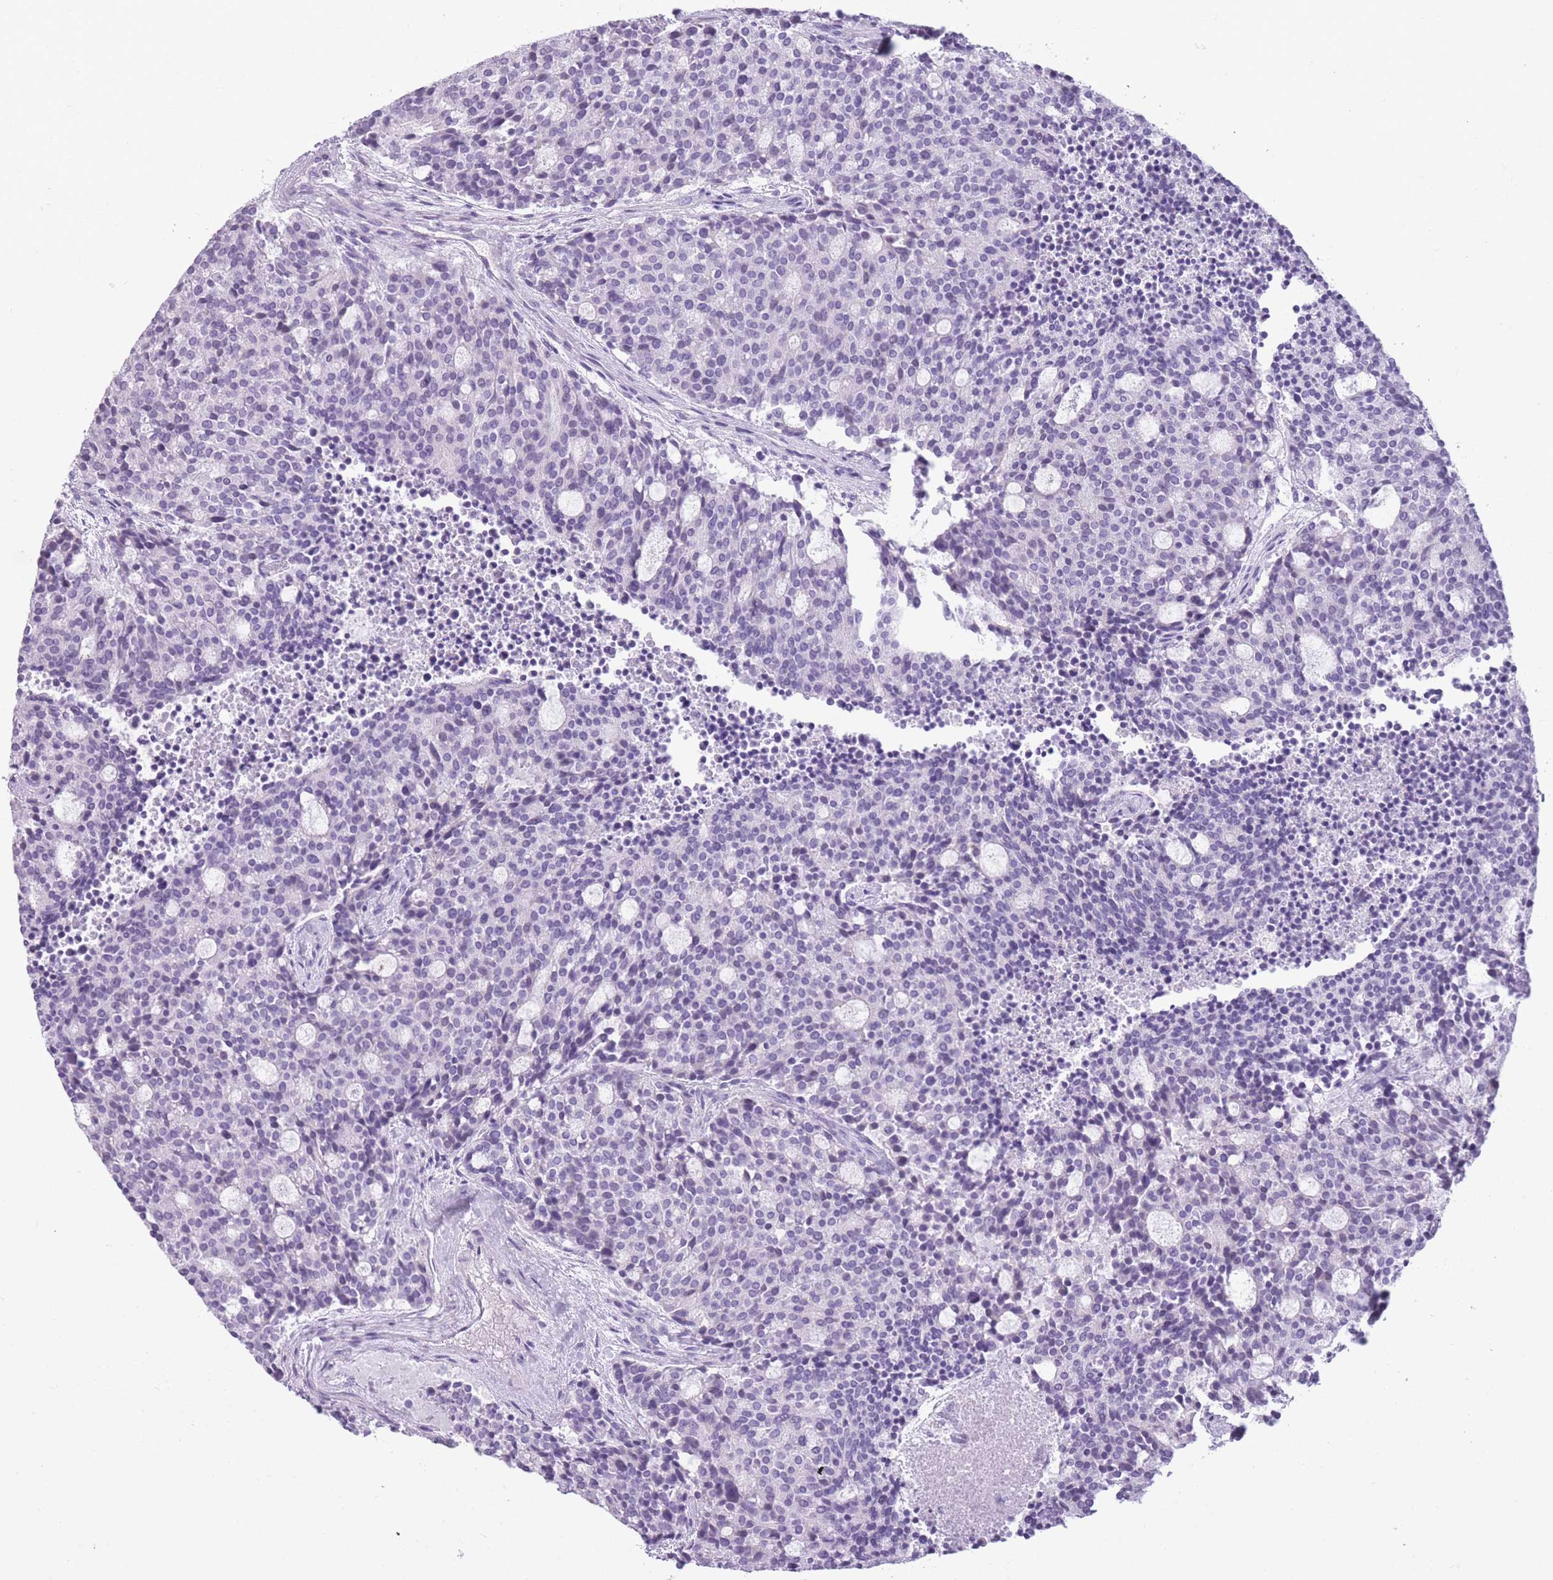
{"staining": {"intensity": "negative", "quantity": "none", "location": "none"}, "tissue": "carcinoid", "cell_type": "Tumor cells", "image_type": "cancer", "snomed": [{"axis": "morphology", "description": "Carcinoid, malignant, NOS"}, {"axis": "topography", "description": "Pancreas"}], "caption": "IHC of human carcinoid demonstrates no positivity in tumor cells.", "gene": "GOLGA6D", "patient": {"sex": "female", "age": 54}}